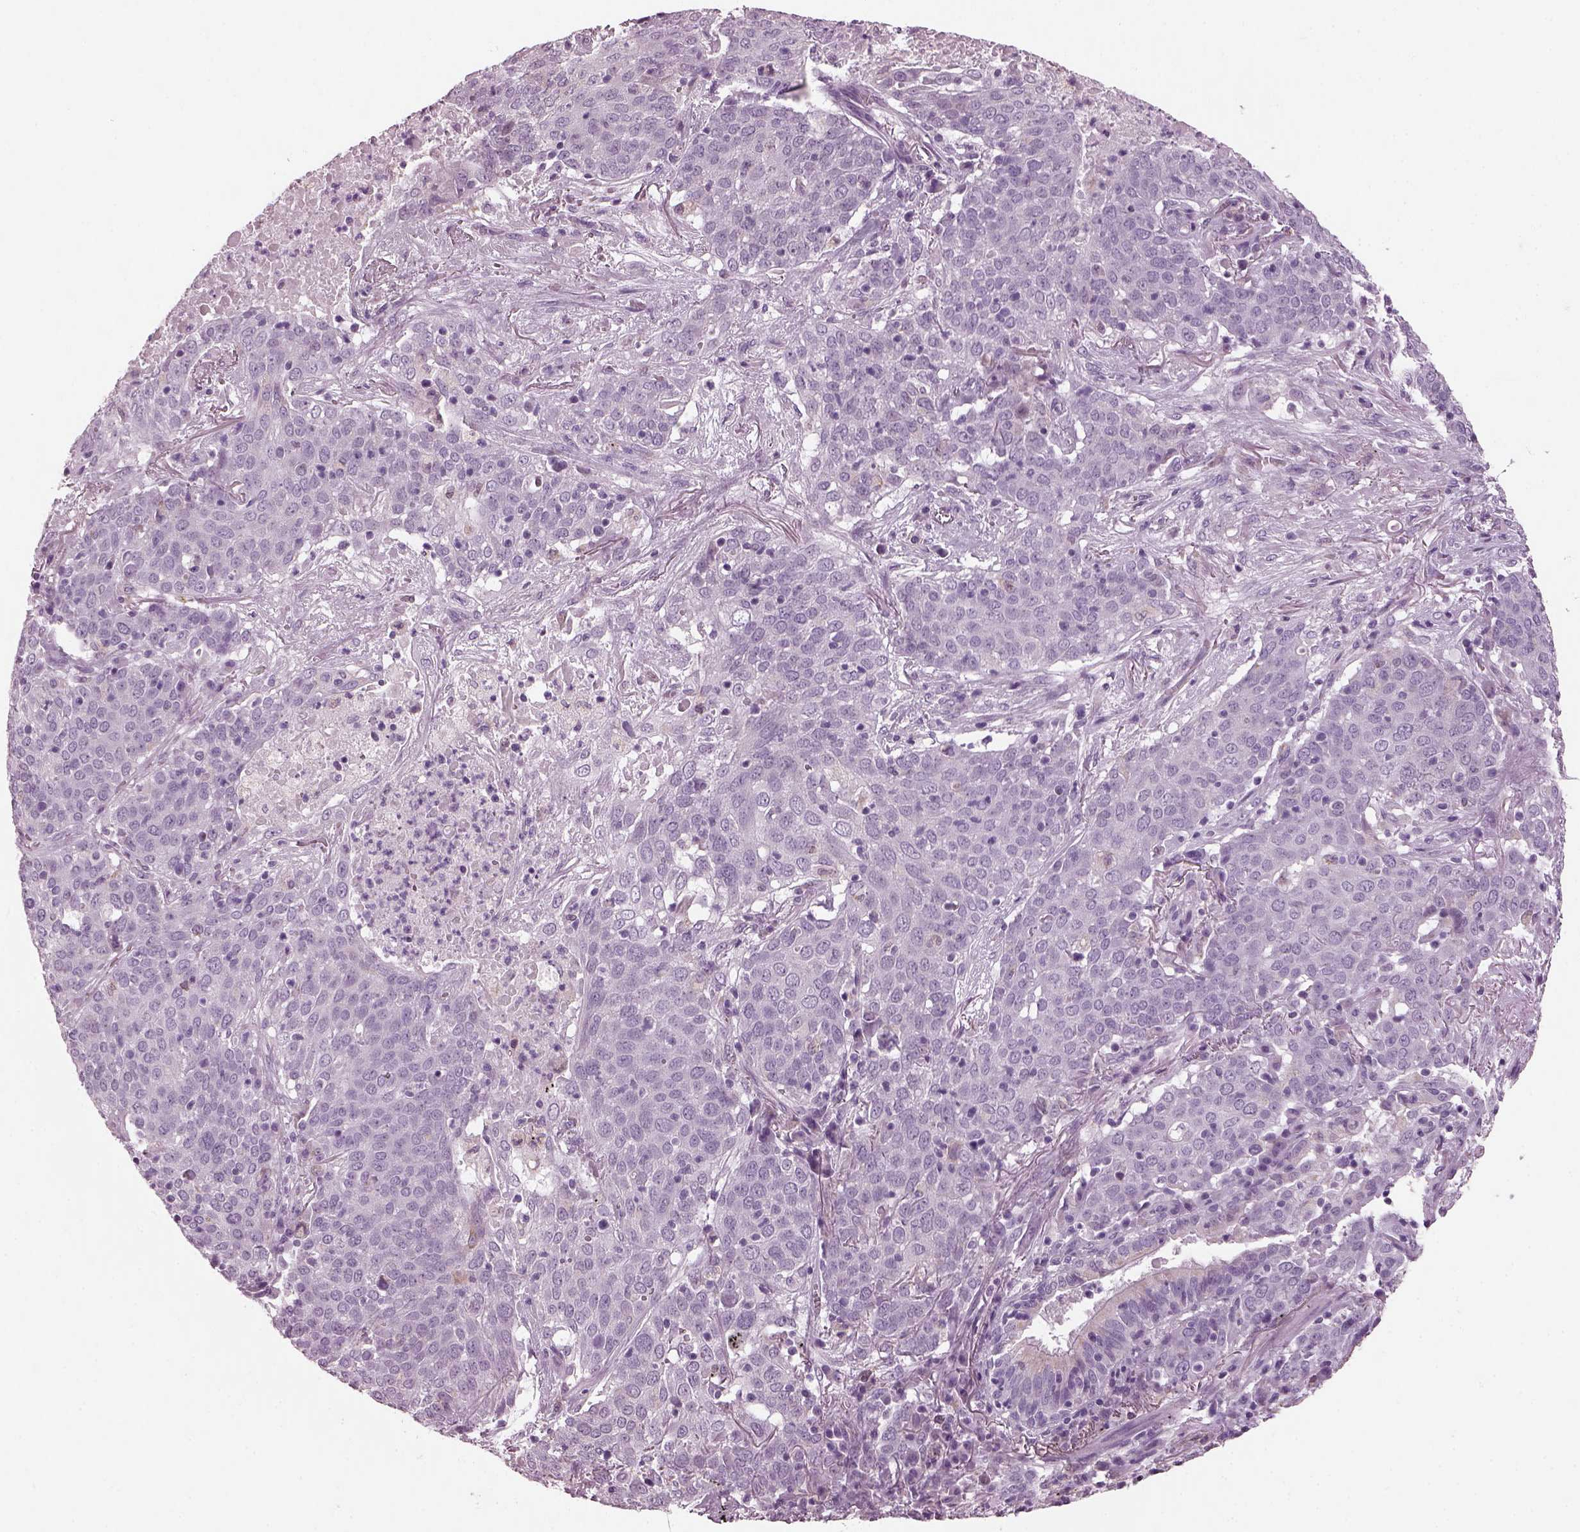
{"staining": {"intensity": "negative", "quantity": "none", "location": "none"}, "tissue": "lung cancer", "cell_type": "Tumor cells", "image_type": "cancer", "snomed": [{"axis": "morphology", "description": "Squamous cell carcinoma, NOS"}, {"axis": "topography", "description": "Lung"}], "caption": "Protein analysis of lung cancer (squamous cell carcinoma) demonstrates no significant positivity in tumor cells.", "gene": "PRR9", "patient": {"sex": "male", "age": 82}}